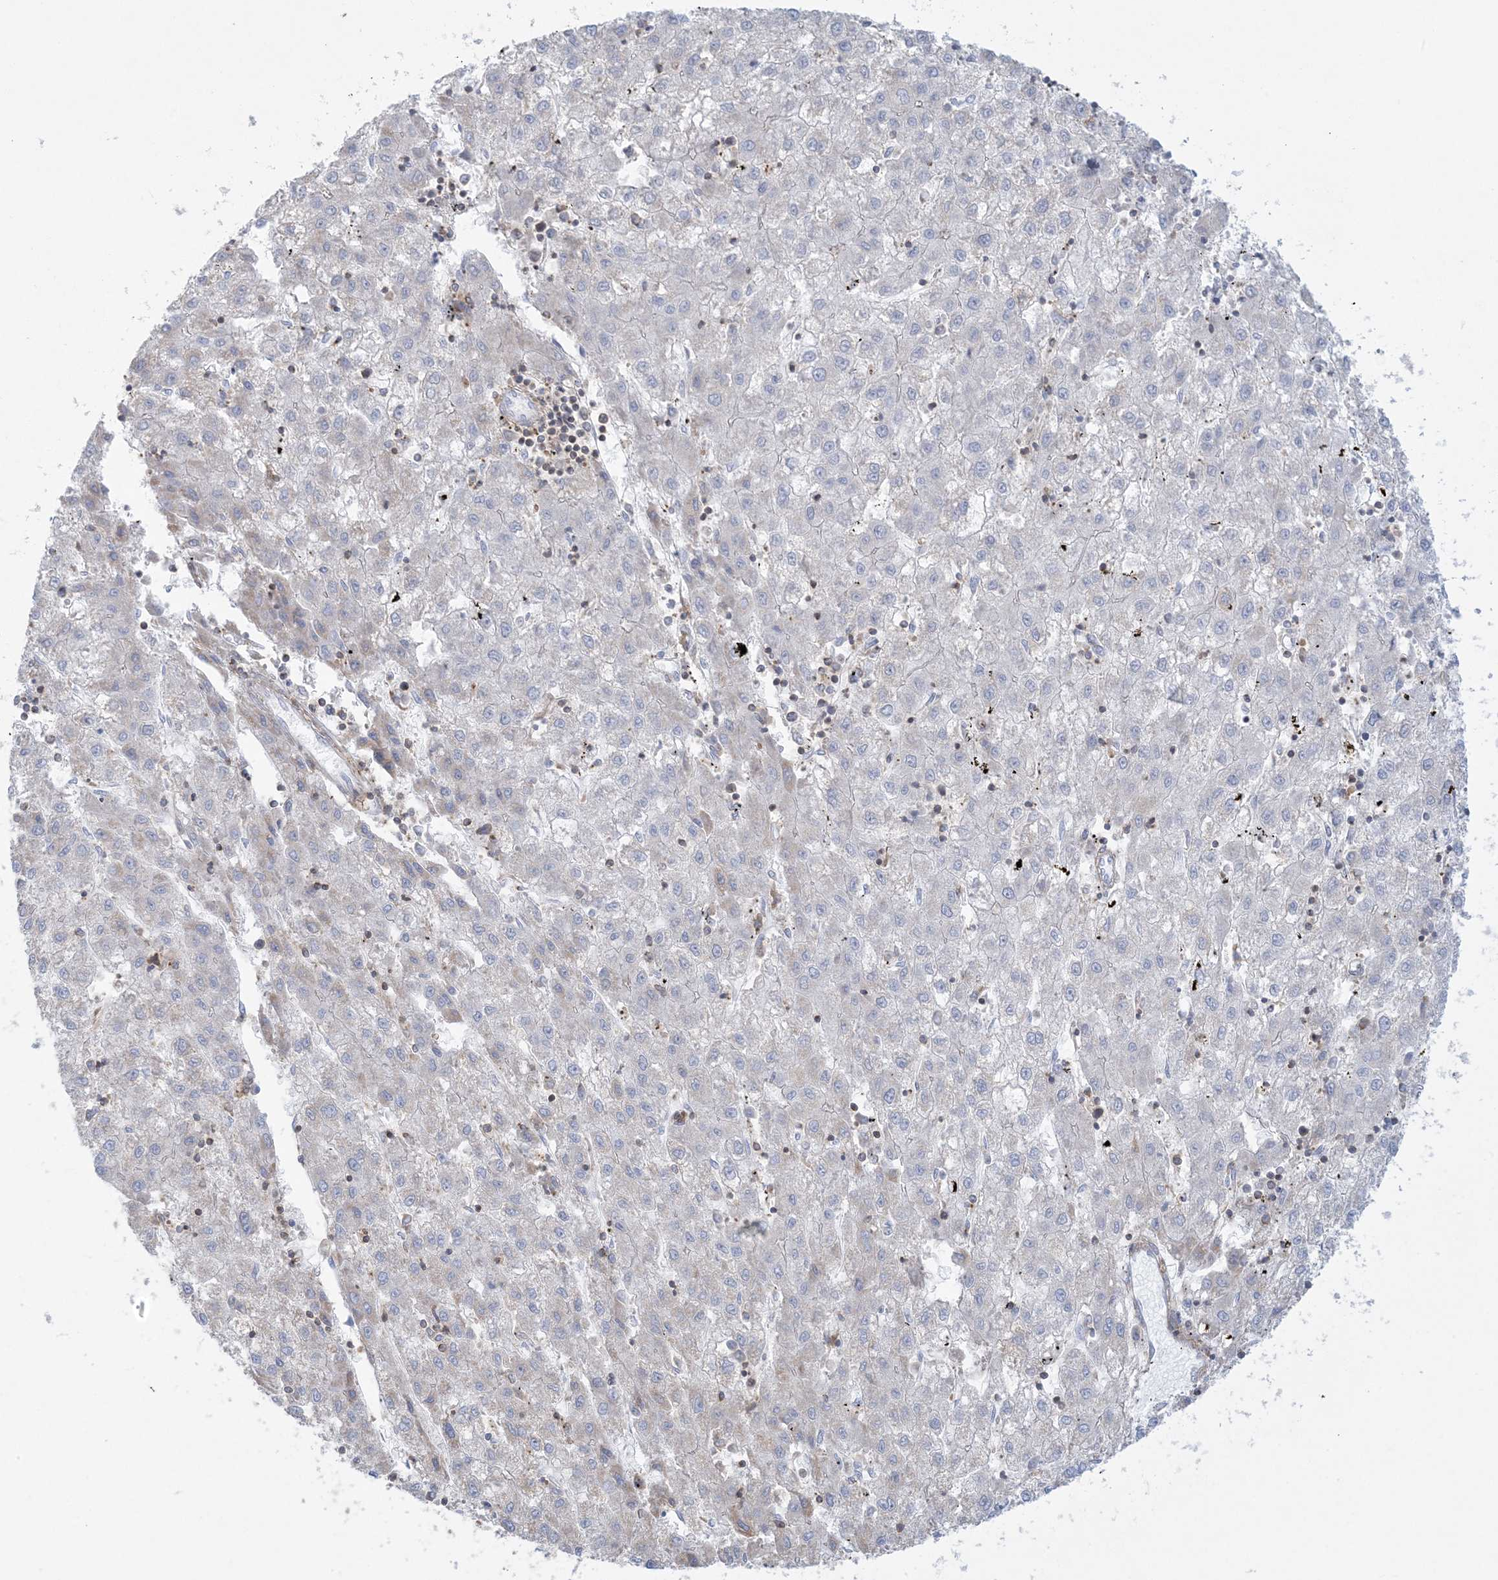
{"staining": {"intensity": "negative", "quantity": "none", "location": "none"}, "tissue": "liver cancer", "cell_type": "Tumor cells", "image_type": "cancer", "snomed": [{"axis": "morphology", "description": "Carcinoma, Hepatocellular, NOS"}, {"axis": "topography", "description": "Liver"}], "caption": "Liver cancer stained for a protein using immunohistochemistry (IHC) displays no positivity tumor cells.", "gene": "ARHGAP30", "patient": {"sex": "male", "age": 72}}